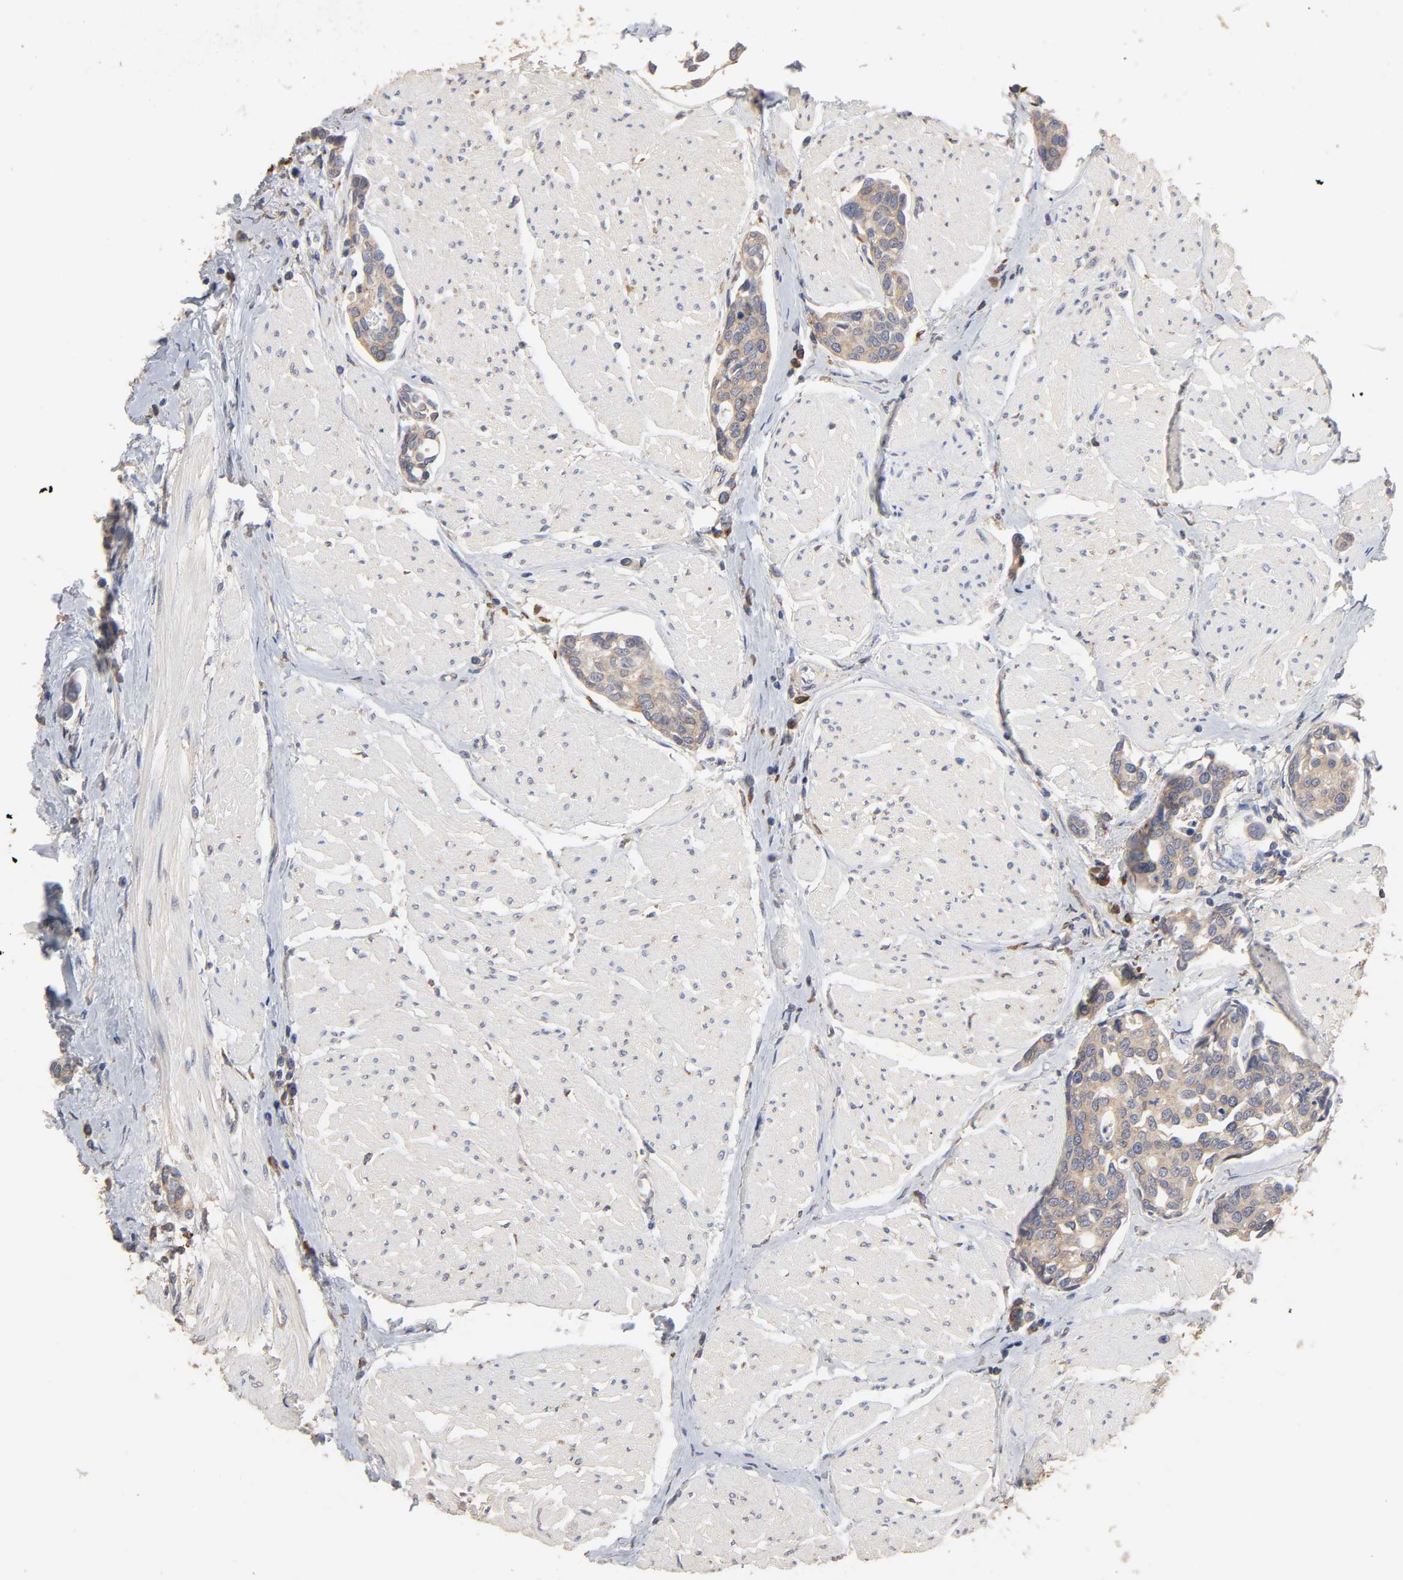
{"staining": {"intensity": "weak", "quantity": ">75%", "location": "cytoplasmic/membranous"}, "tissue": "urothelial cancer", "cell_type": "Tumor cells", "image_type": "cancer", "snomed": [{"axis": "morphology", "description": "Urothelial carcinoma, High grade"}, {"axis": "topography", "description": "Urinary bladder"}], "caption": "Urothelial cancer was stained to show a protein in brown. There is low levels of weak cytoplasmic/membranous positivity in about >75% of tumor cells.", "gene": "EIF4G2", "patient": {"sex": "male", "age": 78}}